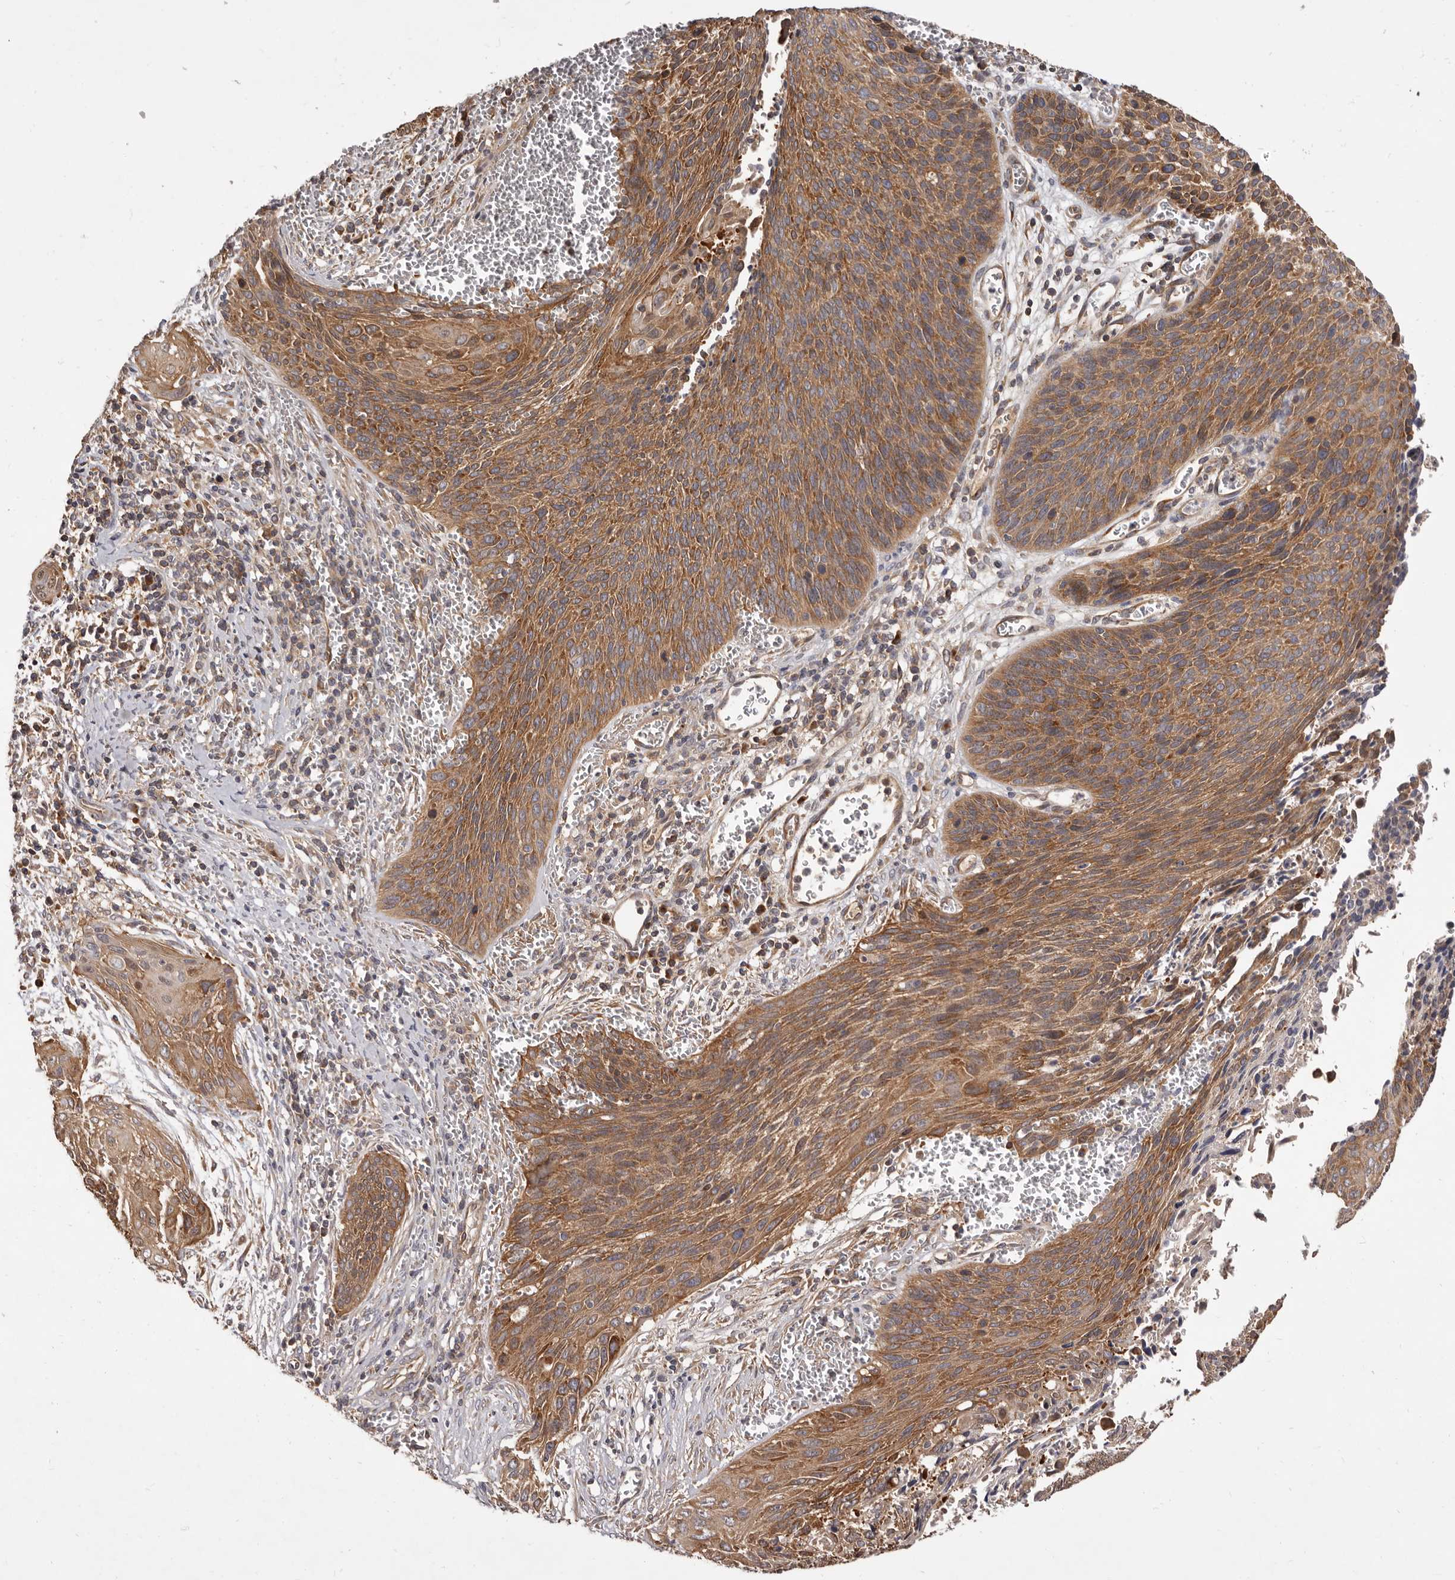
{"staining": {"intensity": "moderate", "quantity": ">75%", "location": "cytoplasmic/membranous"}, "tissue": "cervical cancer", "cell_type": "Tumor cells", "image_type": "cancer", "snomed": [{"axis": "morphology", "description": "Squamous cell carcinoma, NOS"}, {"axis": "topography", "description": "Cervix"}], "caption": "This histopathology image reveals immunohistochemistry (IHC) staining of cervical squamous cell carcinoma, with medium moderate cytoplasmic/membranous positivity in about >75% of tumor cells.", "gene": "ADAMTS20", "patient": {"sex": "female", "age": 55}}